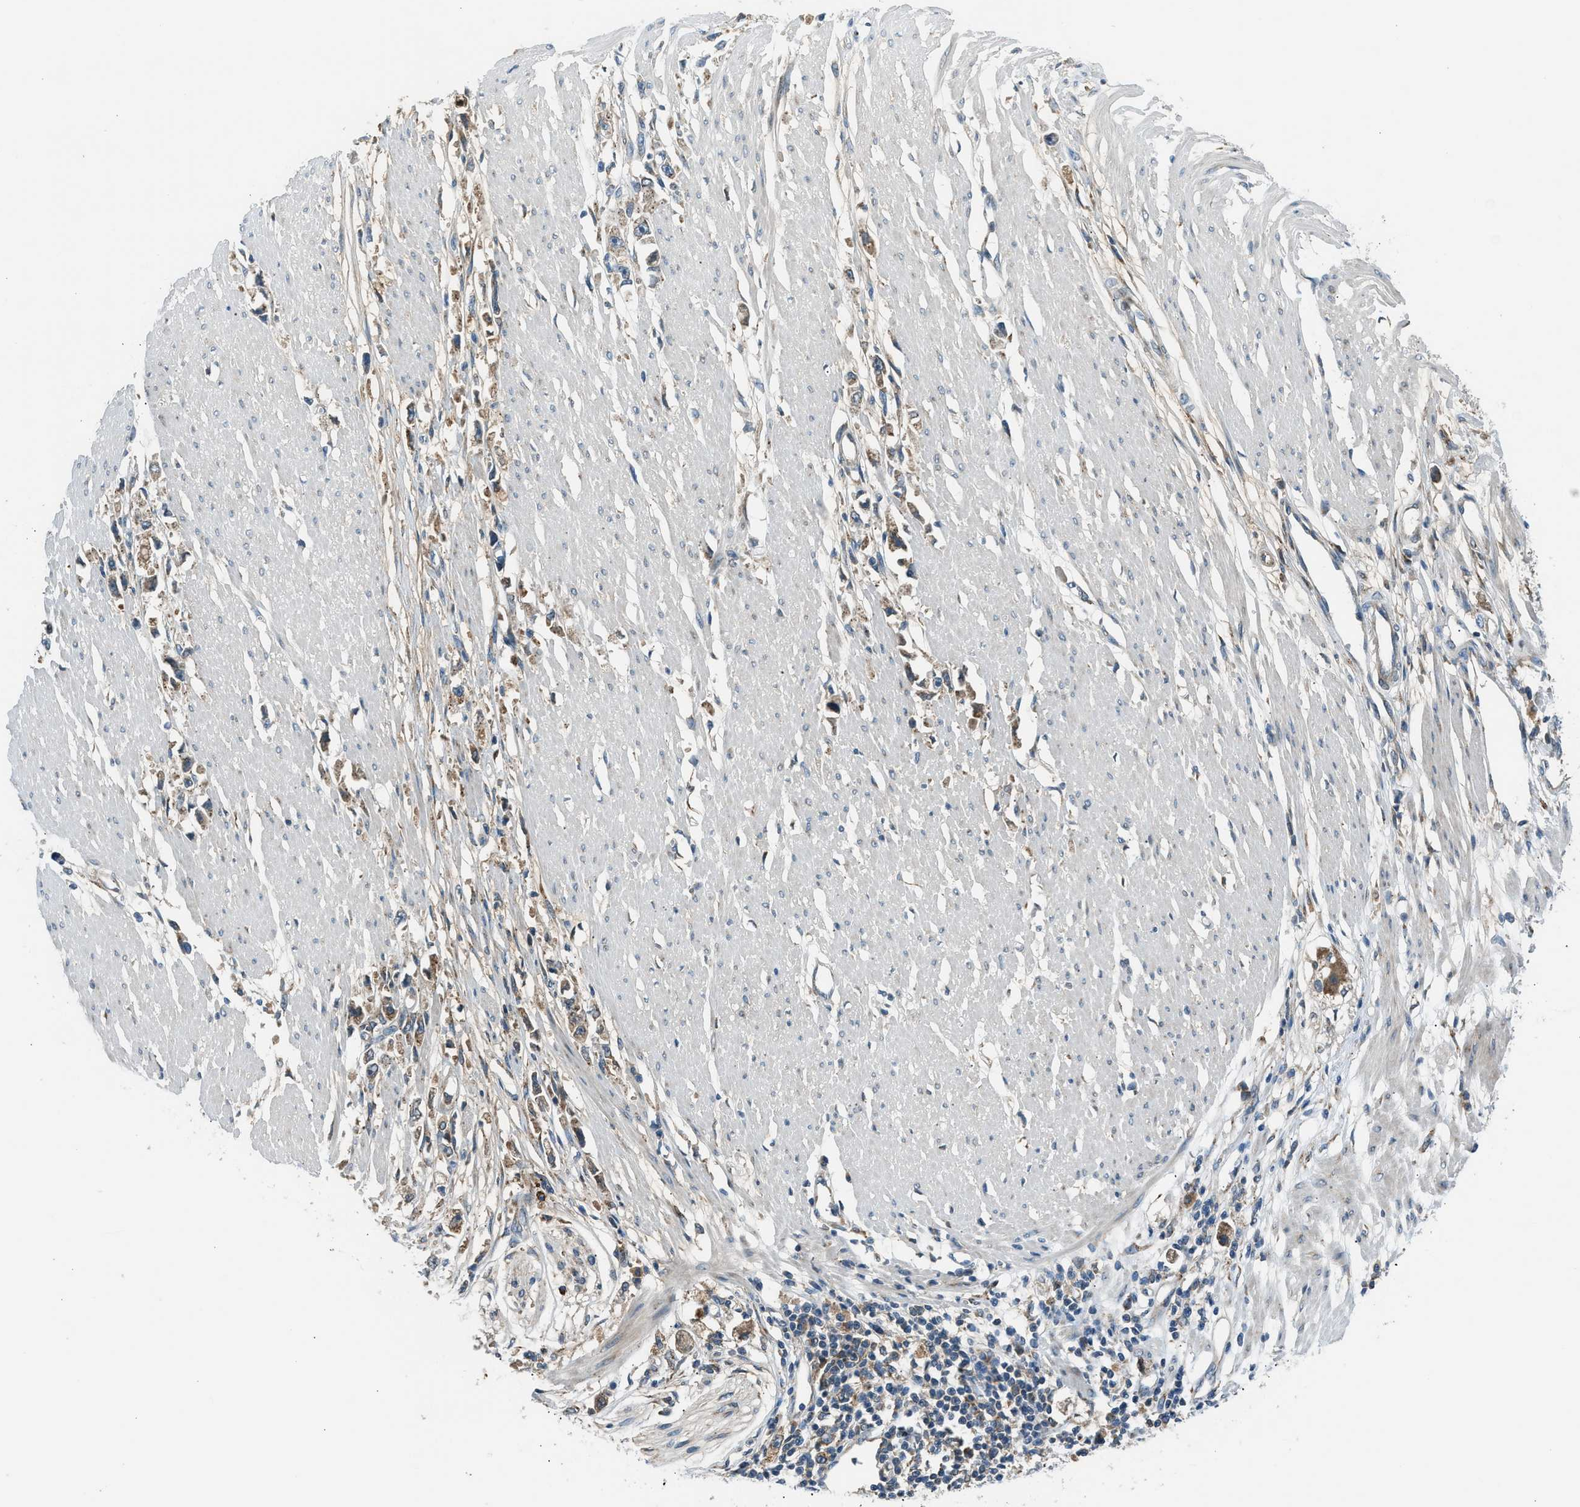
{"staining": {"intensity": "moderate", "quantity": ">75%", "location": "cytoplasmic/membranous"}, "tissue": "stomach cancer", "cell_type": "Tumor cells", "image_type": "cancer", "snomed": [{"axis": "morphology", "description": "Adenocarcinoma, NOS"}, {"axis": "topography", "description": "Stomach"}], "caption": "Immunohistochemical staining of human stomach cancer (adenocarcinoma) reveals medium levels of moderate cytoplasmic/membranous protein positivity in about >75% of tumor cells.", "gene": "EDARADD", "patient": {"sex": "female", "age": 59}}